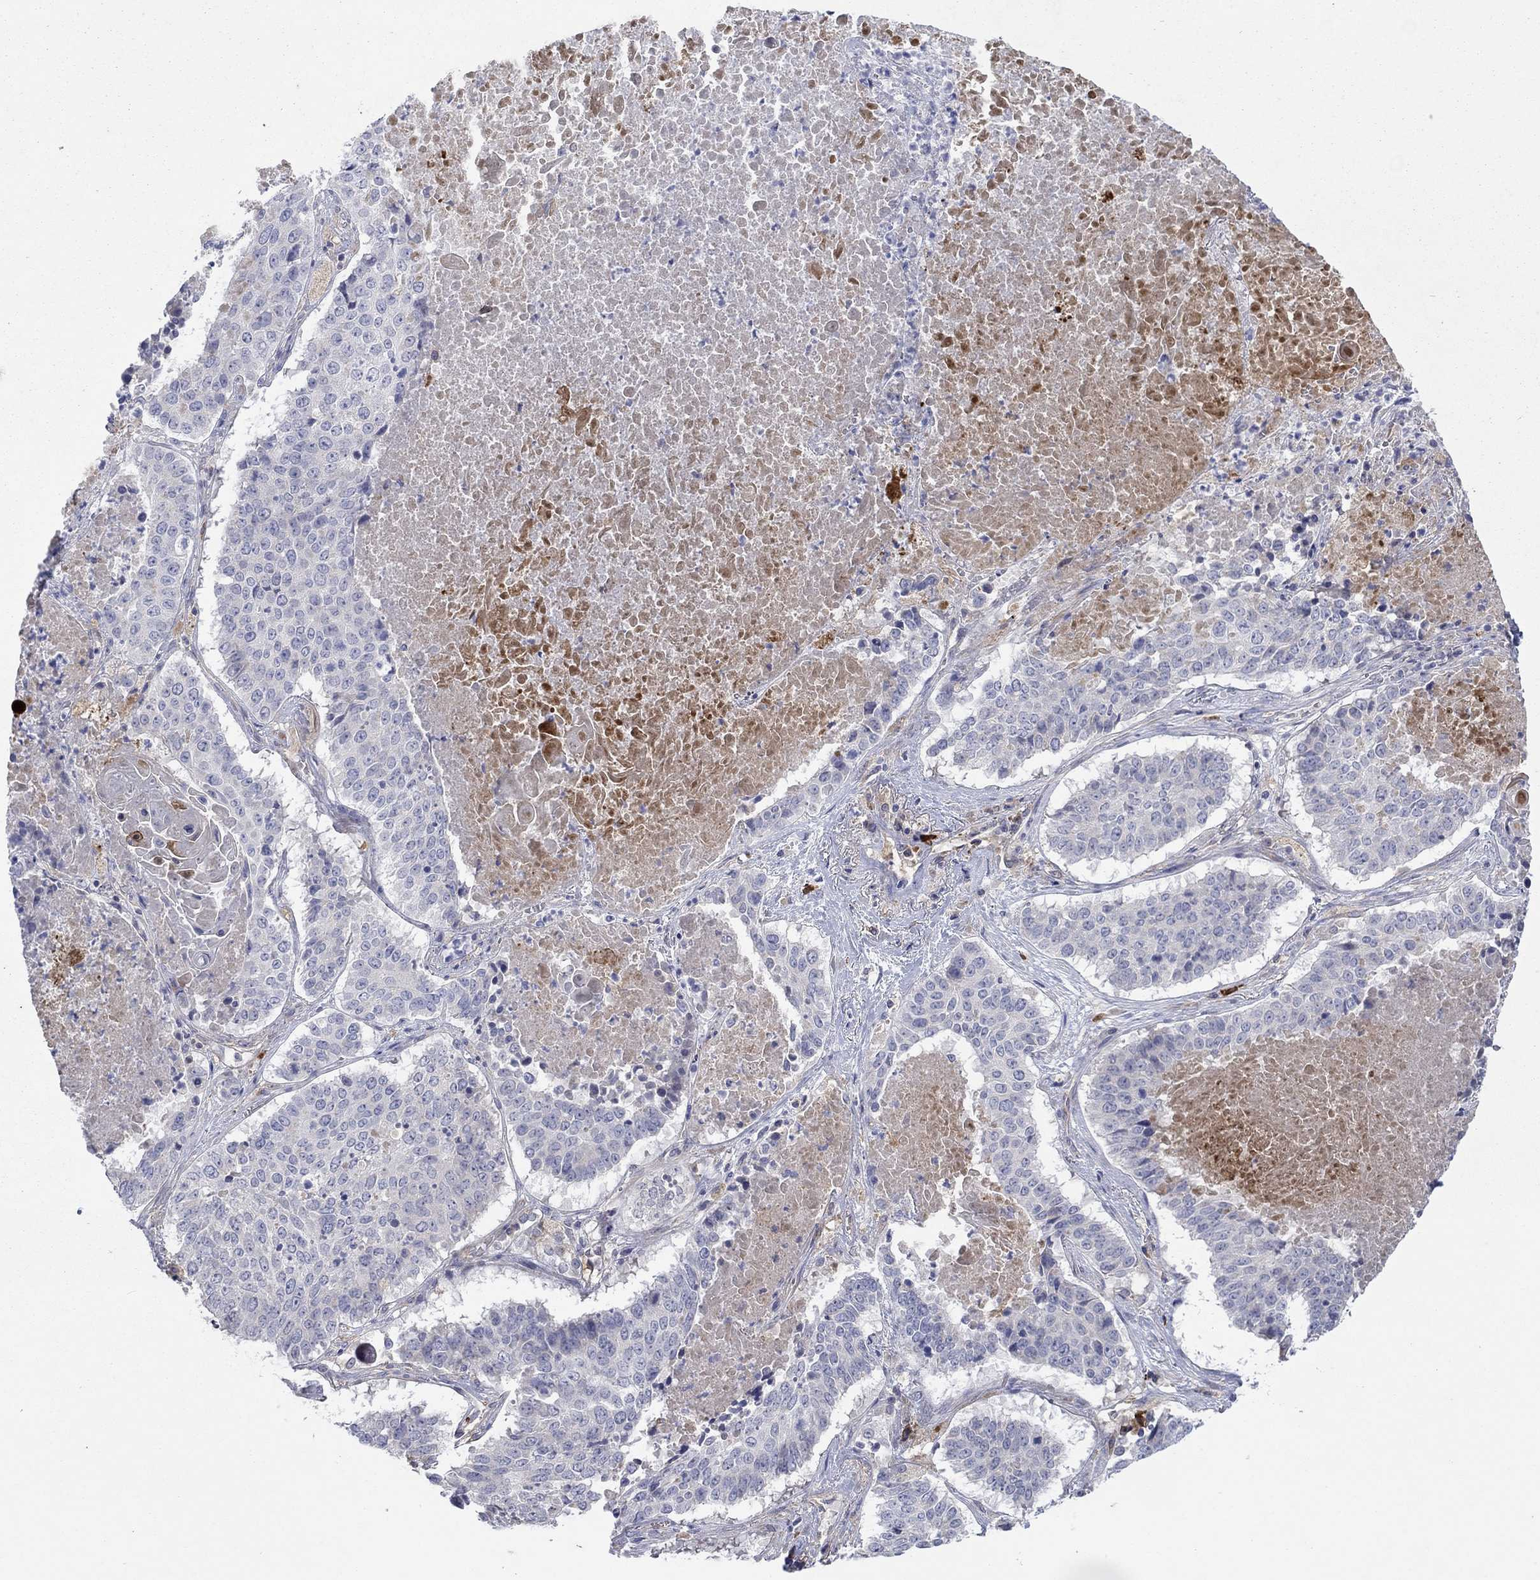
{"staining": {"intensity": "negative", "quantity": "none", "location": "none"}, "tissue": "lung cancer", "cell_type": "Tumor cells", "image_type": "cancer", "snomed": [{"axis": "morphology", "description": "Squamous cell carcinoma, NOS"}, {"axis": "topography", "description": "Lung"}], "caption": "Tumor cells are negative for protein expression in human lung squamous cell carcinoma. Nuclei are stained in blue.", "gene": "PLCL2", "patient": {"sex": "male", "age": 64}}